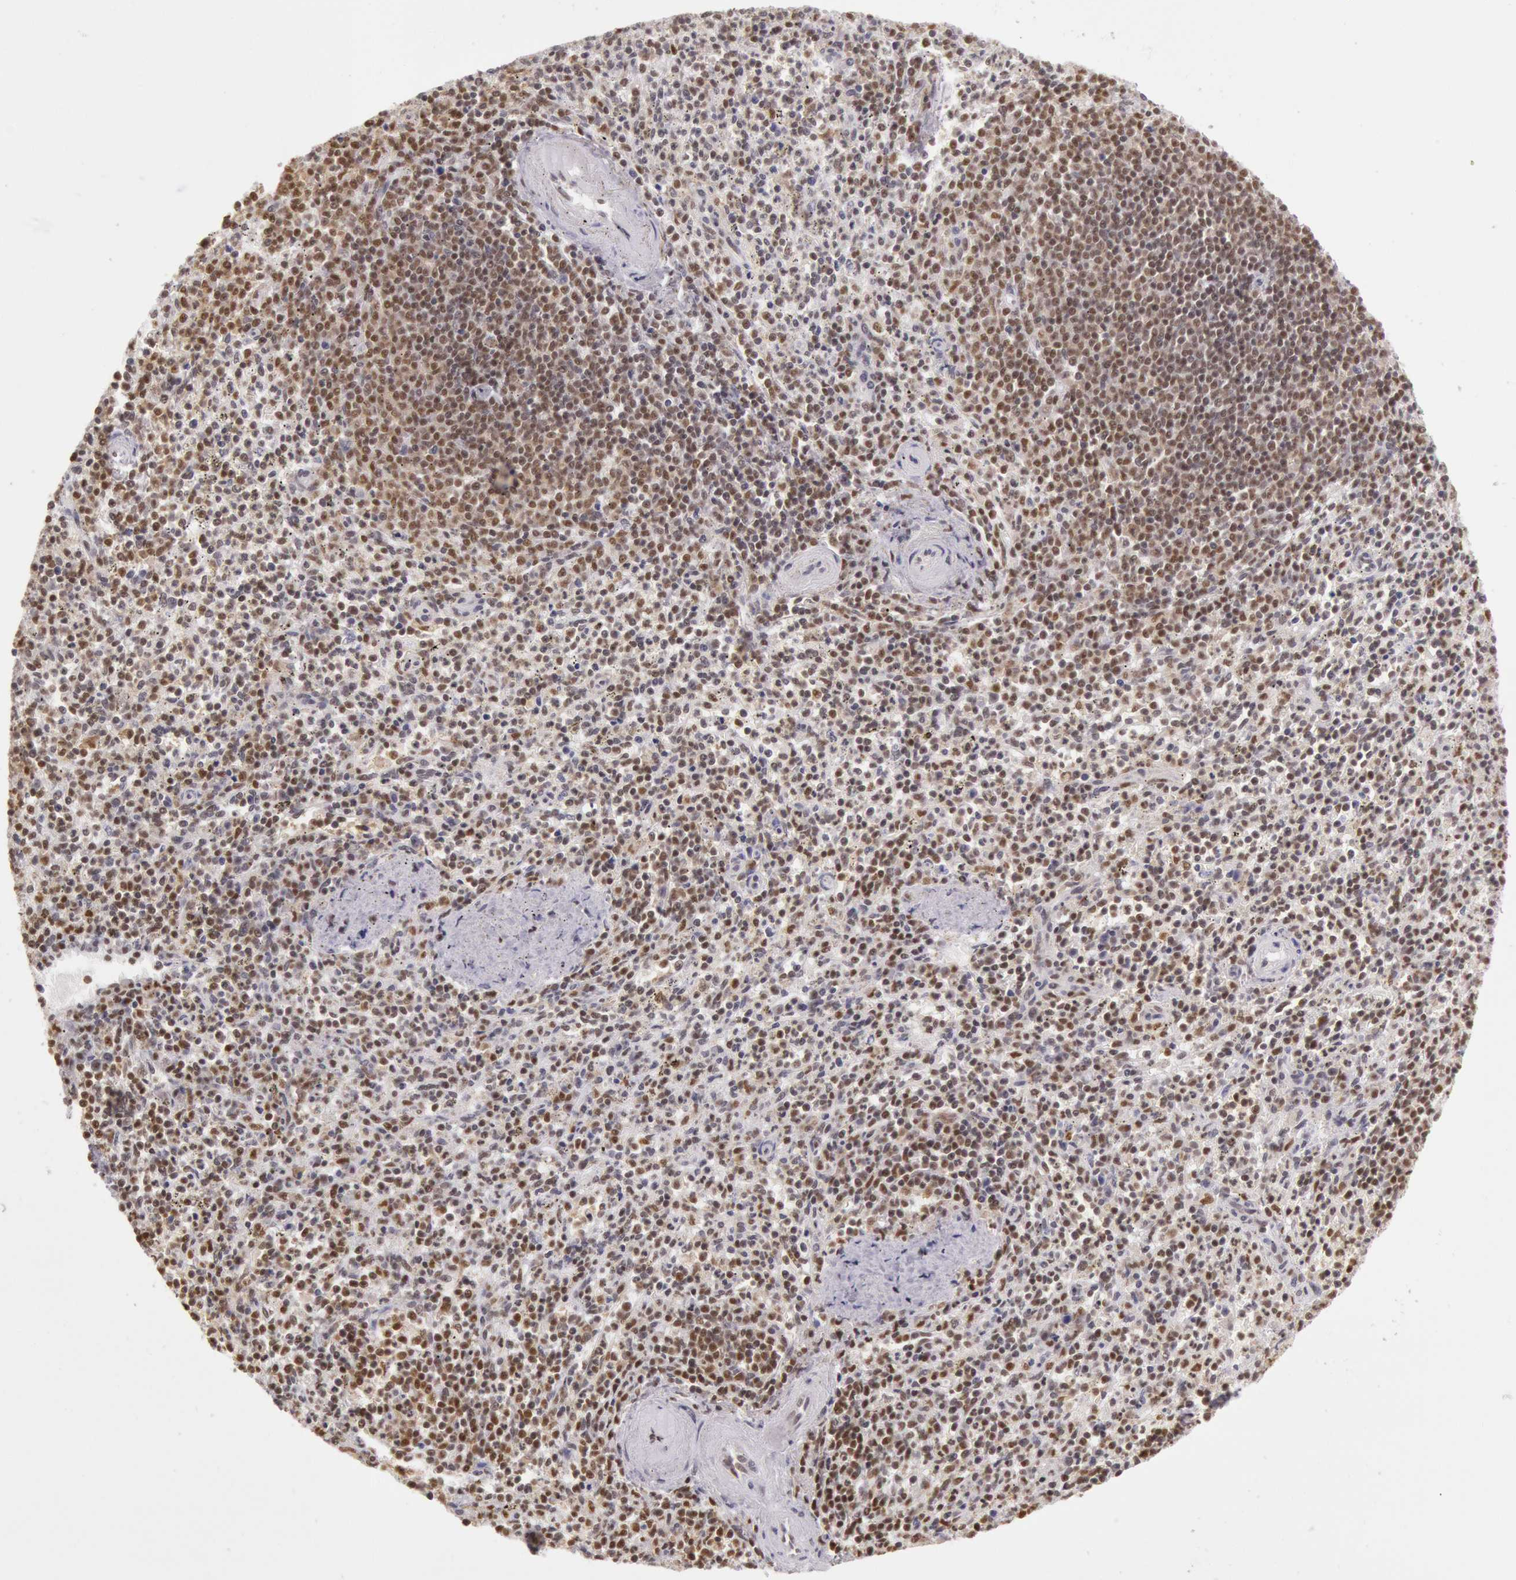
{"staining": {"intensity": "strong", "quantity": ">75%", "location": "nuclear"}, "tissue": "spleen", "cell_type": "Cells in red pulp", "image_type": "normal", "snomed": [{"axis": "morphology", "description": "Normal tissue, NOS"}, {"axis": "topography", "description": "Spleen"}], "caption": "Brown immunohistochemical staining in unremarkable human spleen reveals strong nuclear positivity in about >75% of cells in red pulp. (Brightfield microscopy of DAB IHC at high magnification).", "gene": "ESS2", "patient": {"sex": "male", "age": 72}}